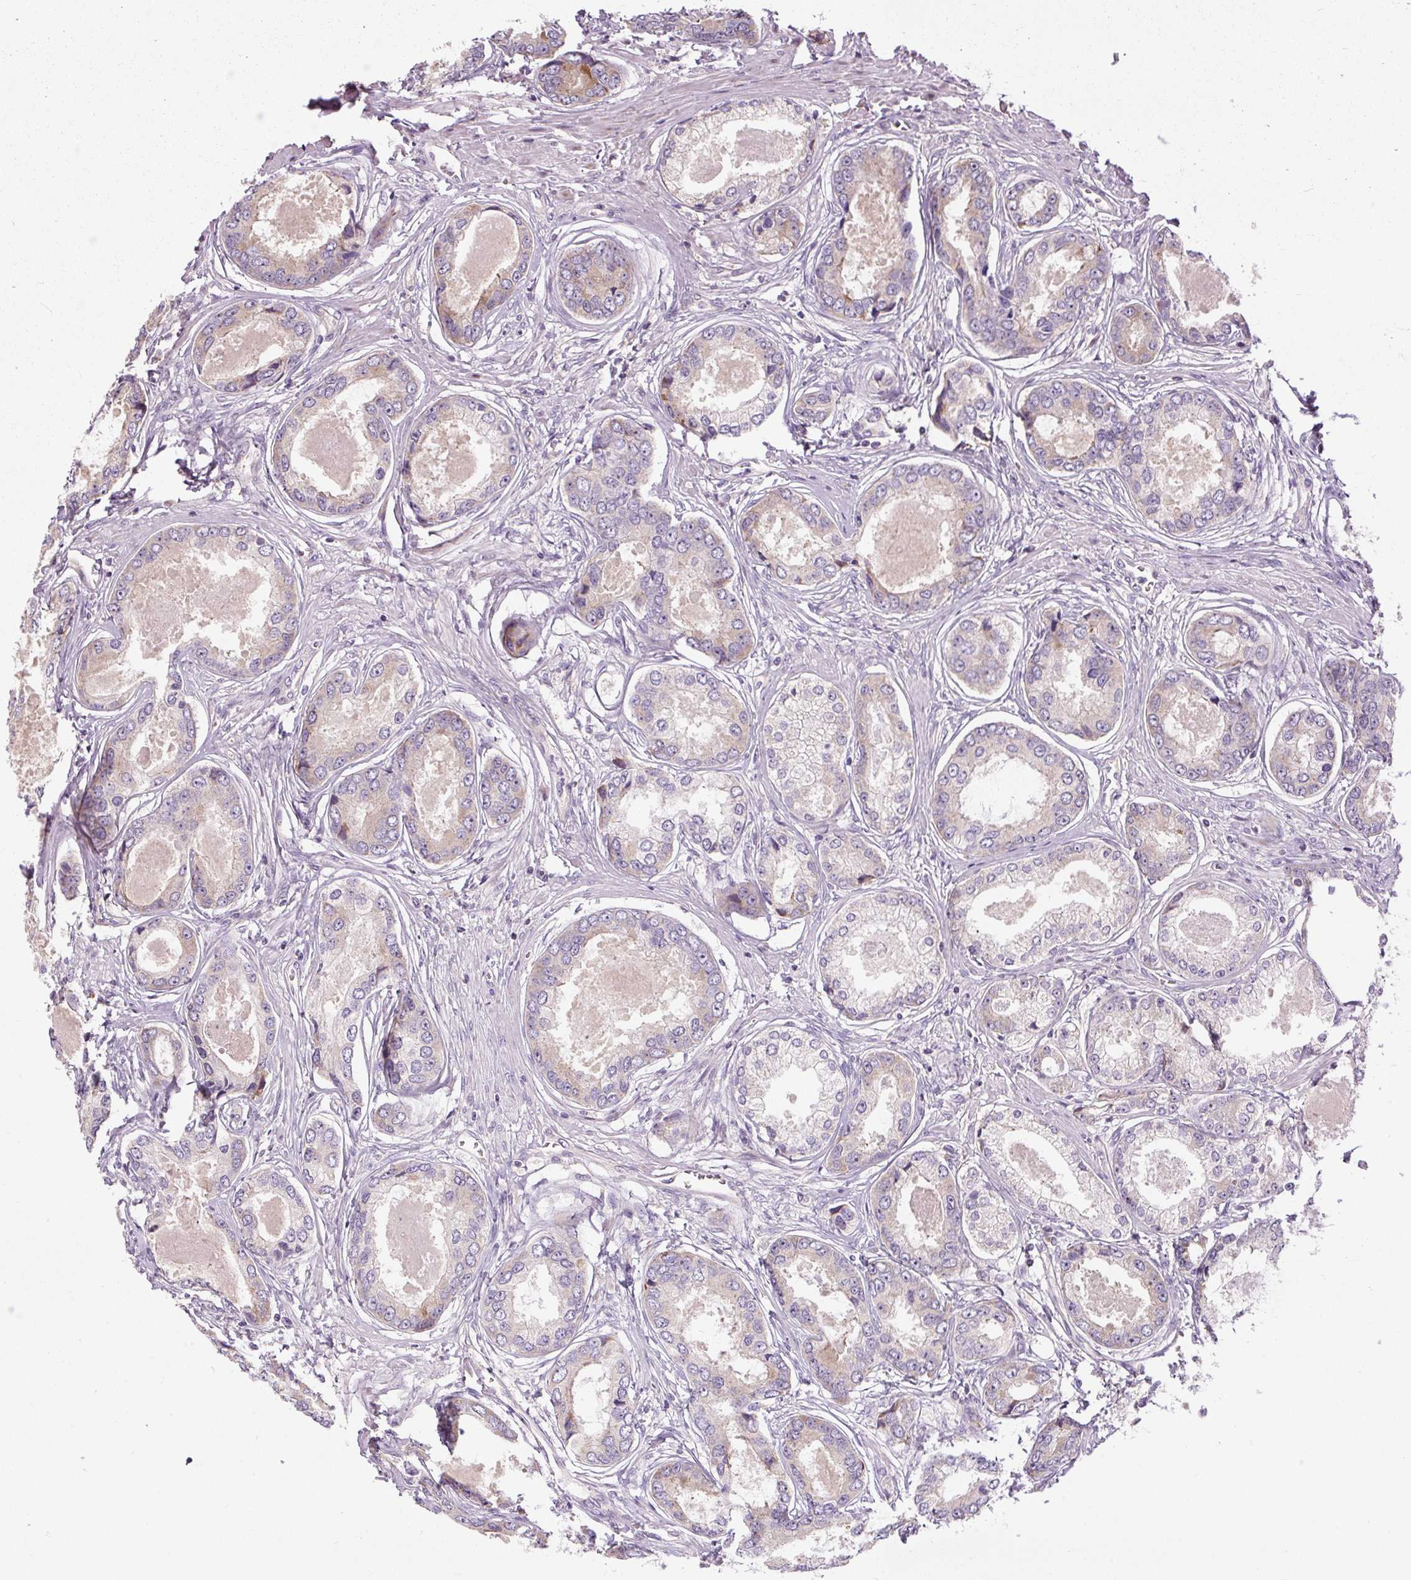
{"staining": {"intensity": "weak", "quantity": "<25%", "location": "cytoplasmic/membranous"}, "tissue": "prostate cancer", "cell_type": "Tumor cells", "image_type": "cancer", "snomed": [{"axis": "morphology", "description": "Adenocarcinoma, Low grade"}, {"axis": "topography", "description": "Prostate"}], "caption": "This histopathology image is of prostate cancer (adenocarcinoma (low-grade)) stained with immunohistochemistry (IHC) to label a protein in brown with the nuclei are counter-stained blue. There is no staining in tumor cells.", "gene": "PRSS48", "patient": {"sex": "male", "age": 68}}